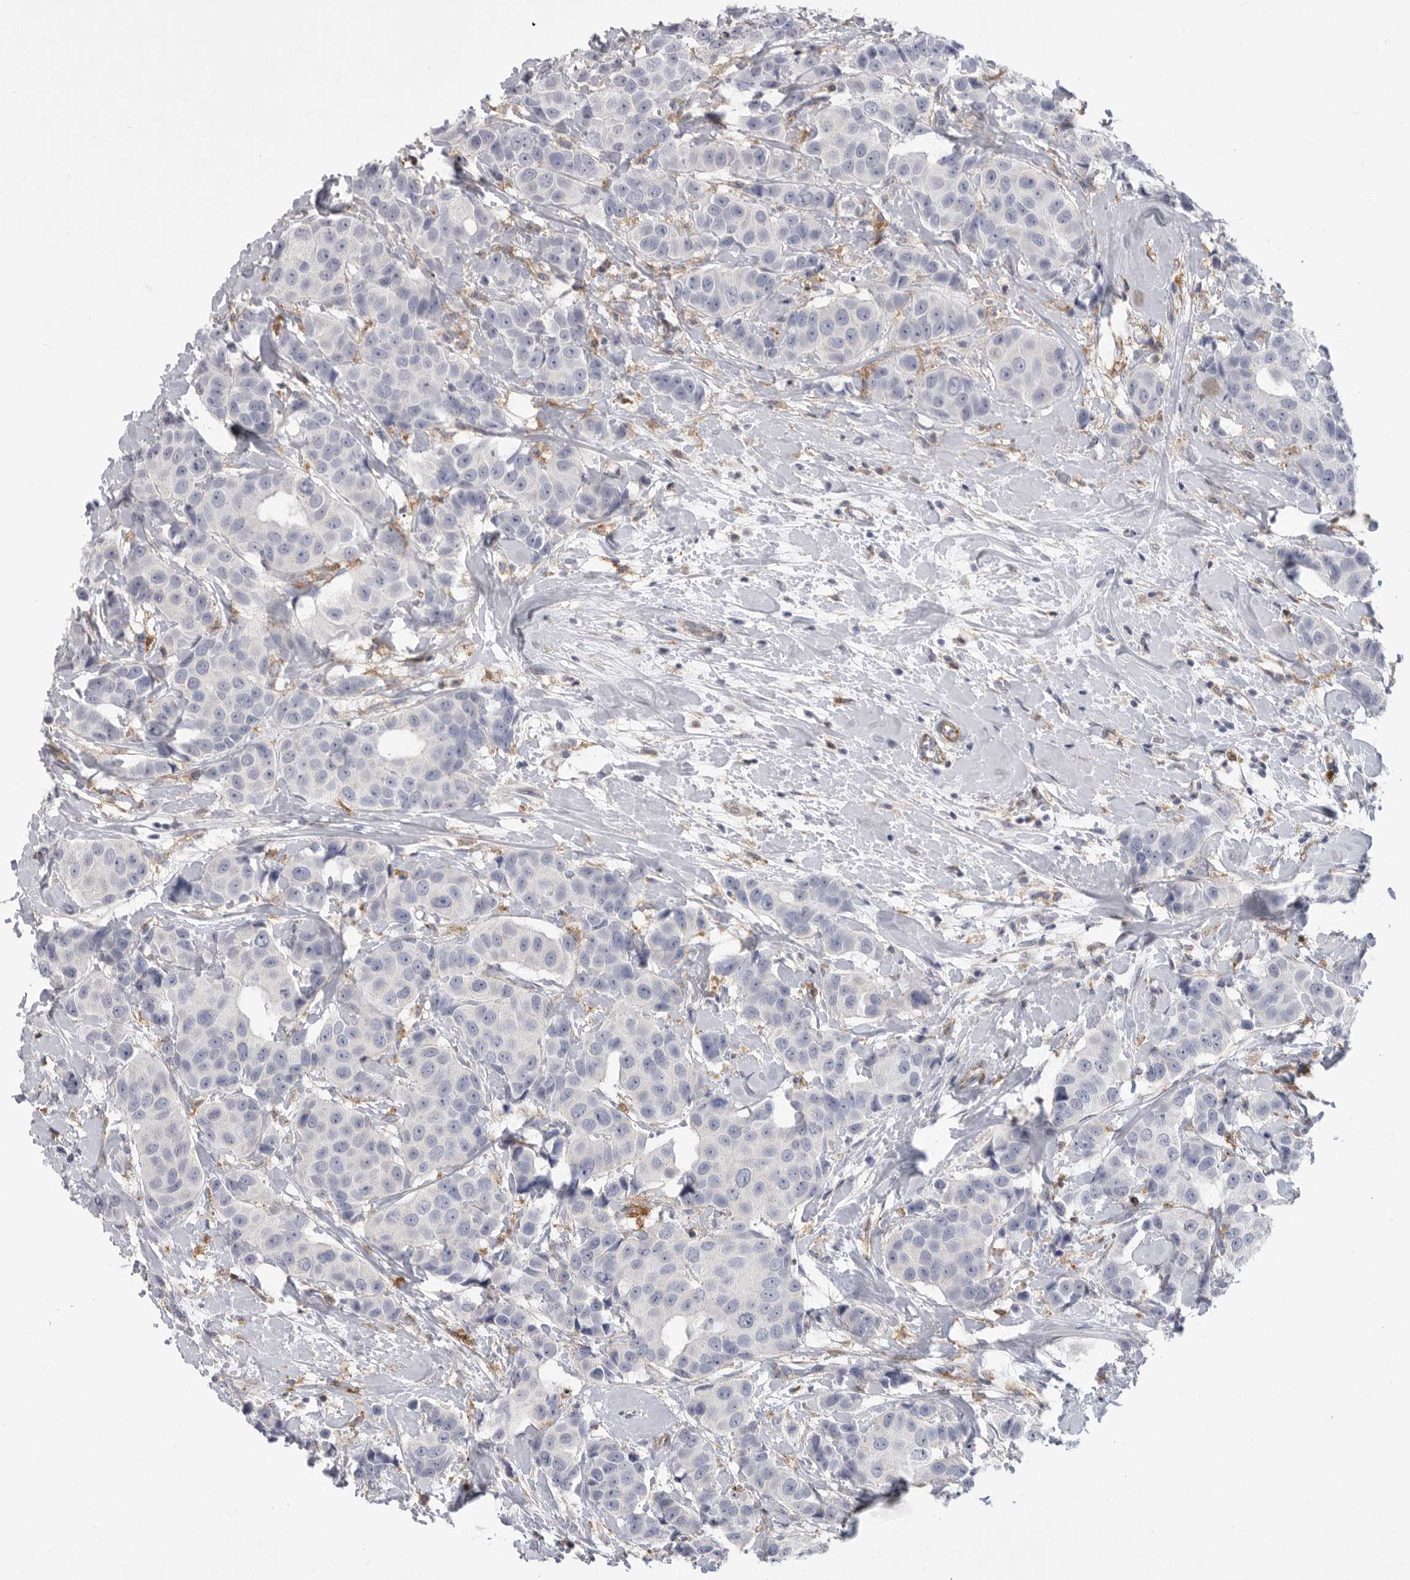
{"staining": {"intensity": "negative", "quantity": "none", "location": "none"}, "tissue": "breast cancer", "cell_type": "Tumor cells", "image_type": "cancer", "snomed": [{"axis": "morphology", "description": "Normal tissue, NOS"}, {"axis": "morphology", "description": "Duct carcinoma"}, {"axis": "topography", "description": "Breast"}], "caption": "DAB (3,3'-diaminobenzidine) immunohistochemical staining of human breast cancer shows no significant expression in tumor cells.", "gene": "SIGLEC10", "patient": {"sex": "female", "age": 39}}